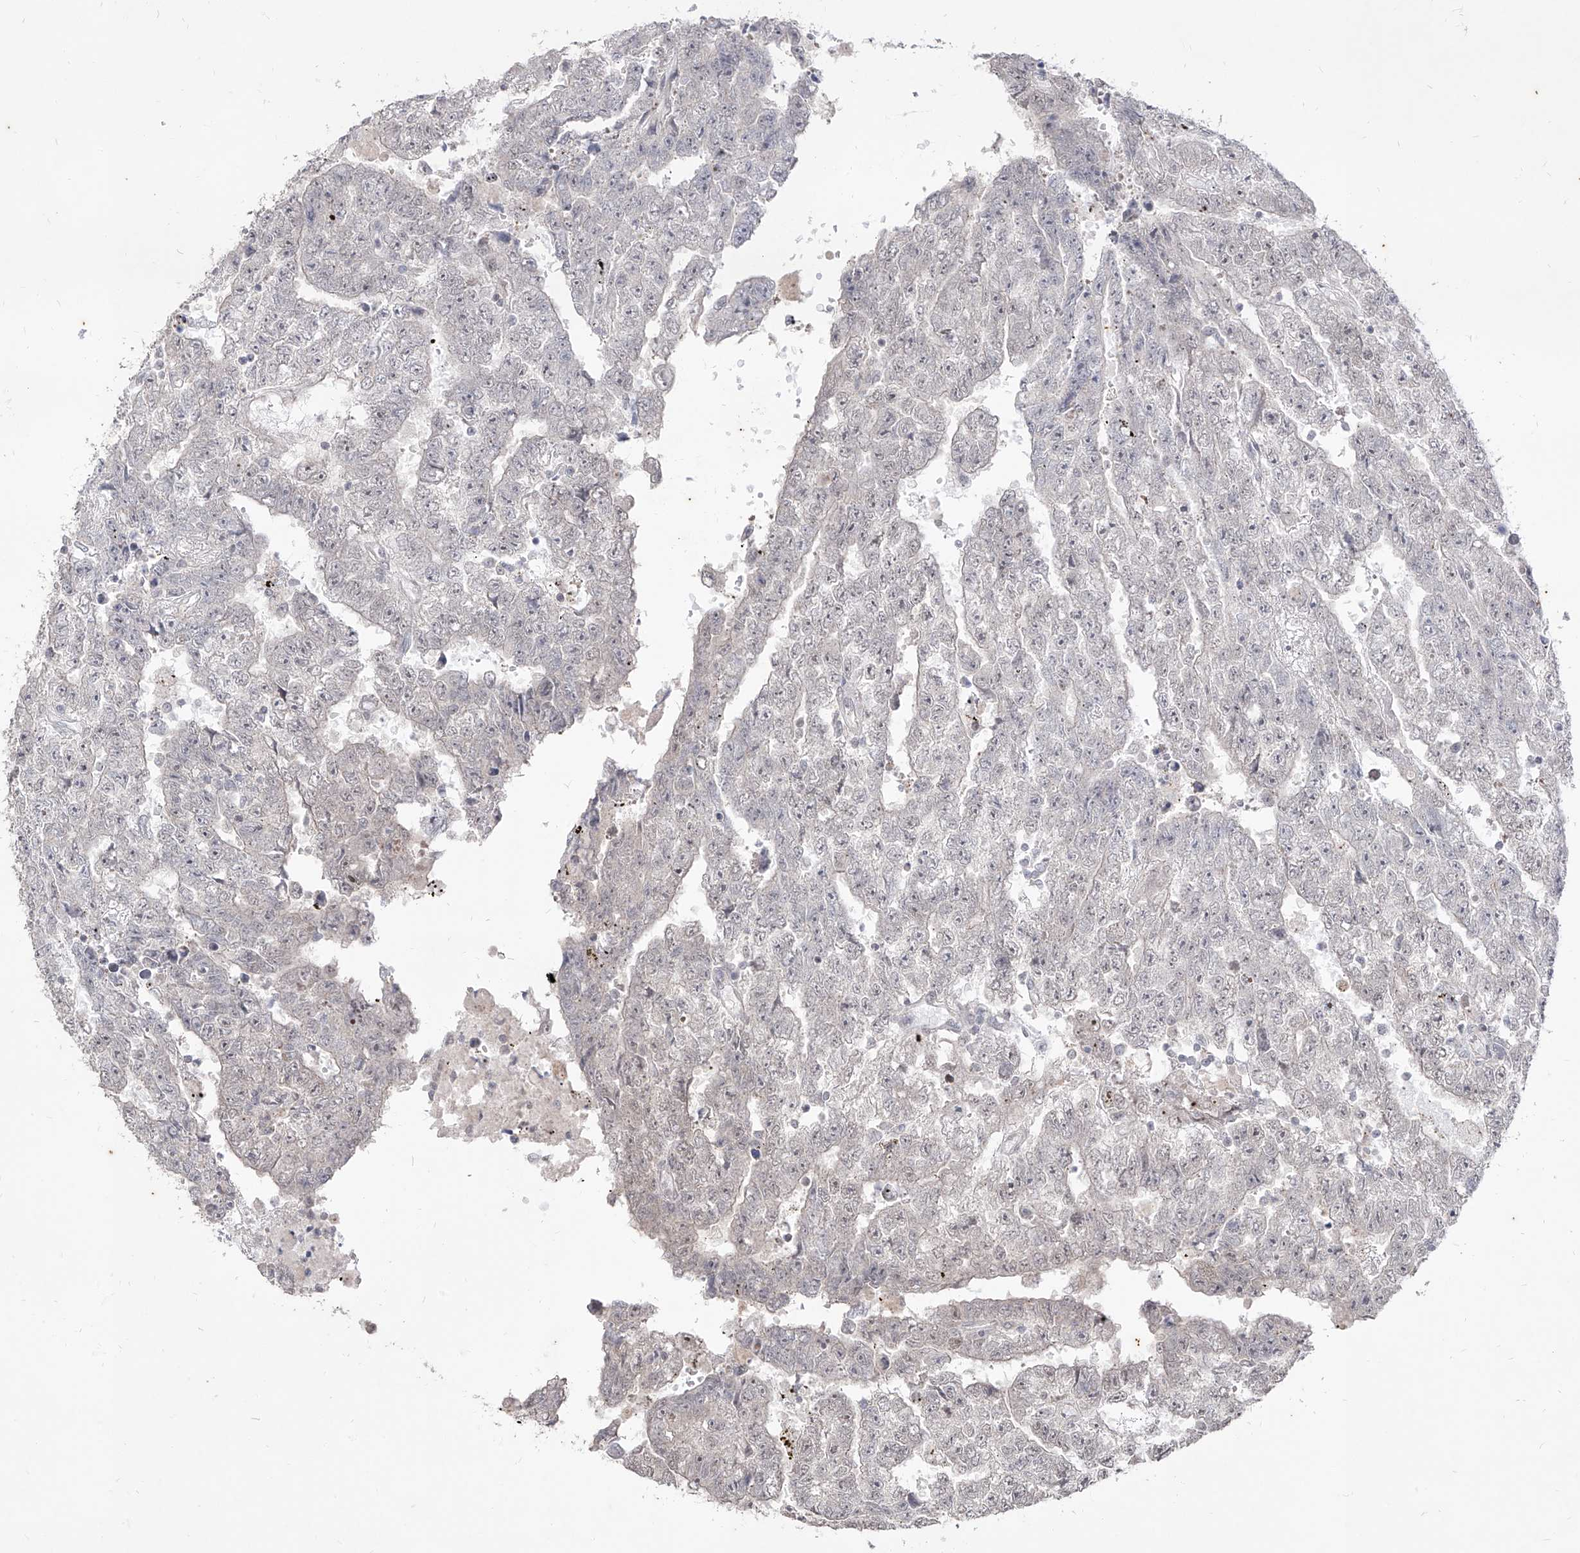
{"staining": {"intensity": "negative", "quantity": "none", "location": "none"}, "tissue": "testis cancer", "cell_type": "Tumor cells", "image_type": "cancer", "snomed": [{"axis": "morphology", "description": "Carcinoma, Embryonal, NOS"}, {"axis": "topography", "description": "Testis"}], "caption": "High magnification brightfield microscopy of testis cancer (embryonal carcinoma) stained with DAB (brown) and counterstained with hematoxylin (blue): tumor cells show no significant expression. The staining is performed using DAB brown chromogen with nuclei counter-stained in using hematoxylin.", "gene": "PHF20L1", "patient": {"sex": "male", "age": 25}}